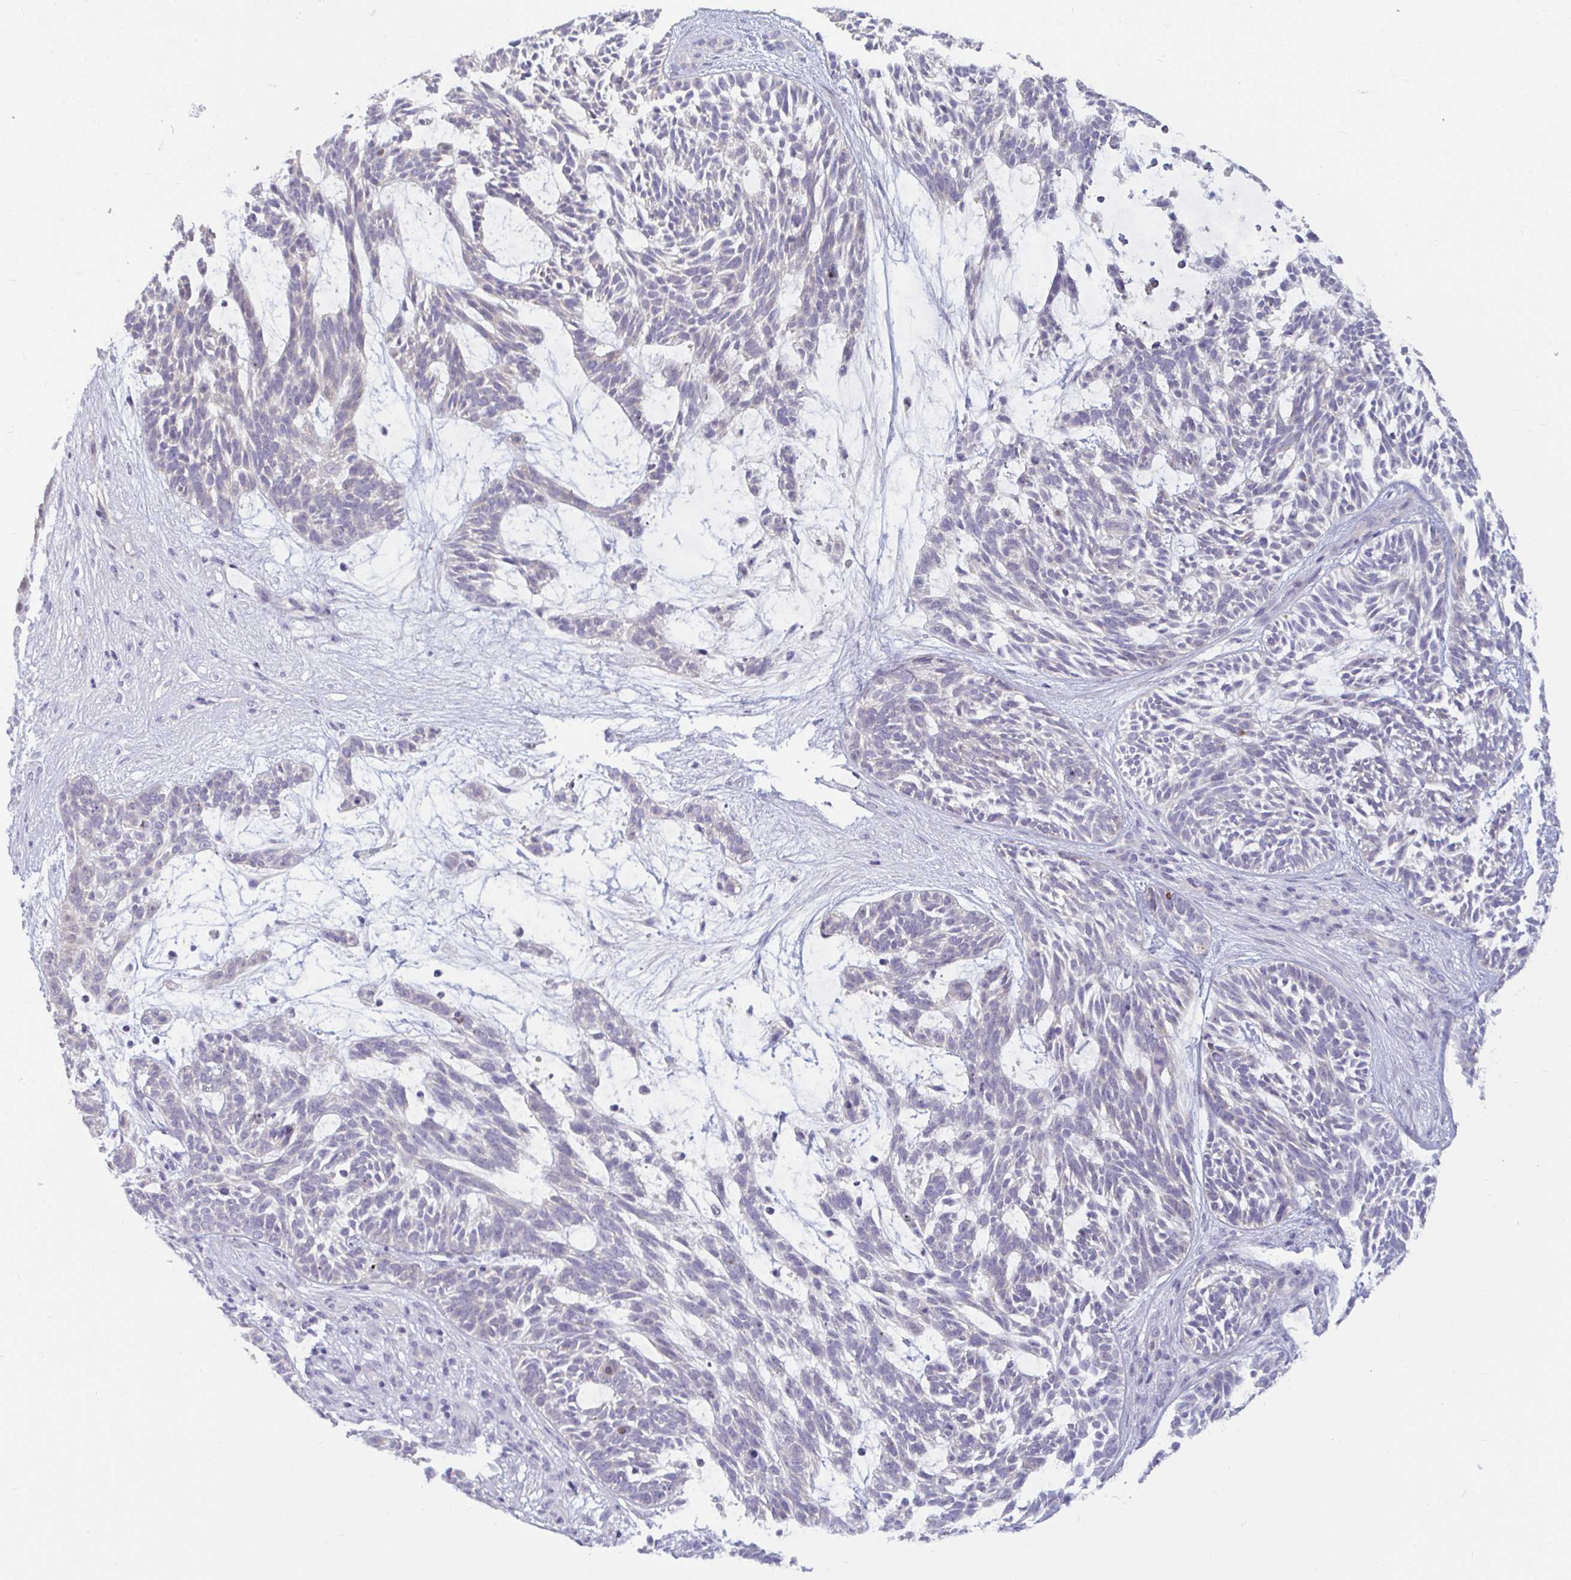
{"staining": {"intensity": "negative", "quantity": "none", "location": "none"}, "tissue": "skin cancer", "cell_type": "Tumor cells", "image_type": "cancer", "snomed": [{"axis": "morphology", "description": "Basal cell carcinoma"}, {"axis": "topography", "description": "Skin"}, {"axis": "topography", "description": "Skin, foot"}], "caption": "Immunohistochemistry (IHC) image of human skin cancer (basal cell carcinoma) stained for a protein (brown), which reveals no expression in tumor cells.", "gene": "GSTM1", "patient": {"sex": "female", "age": 77}}